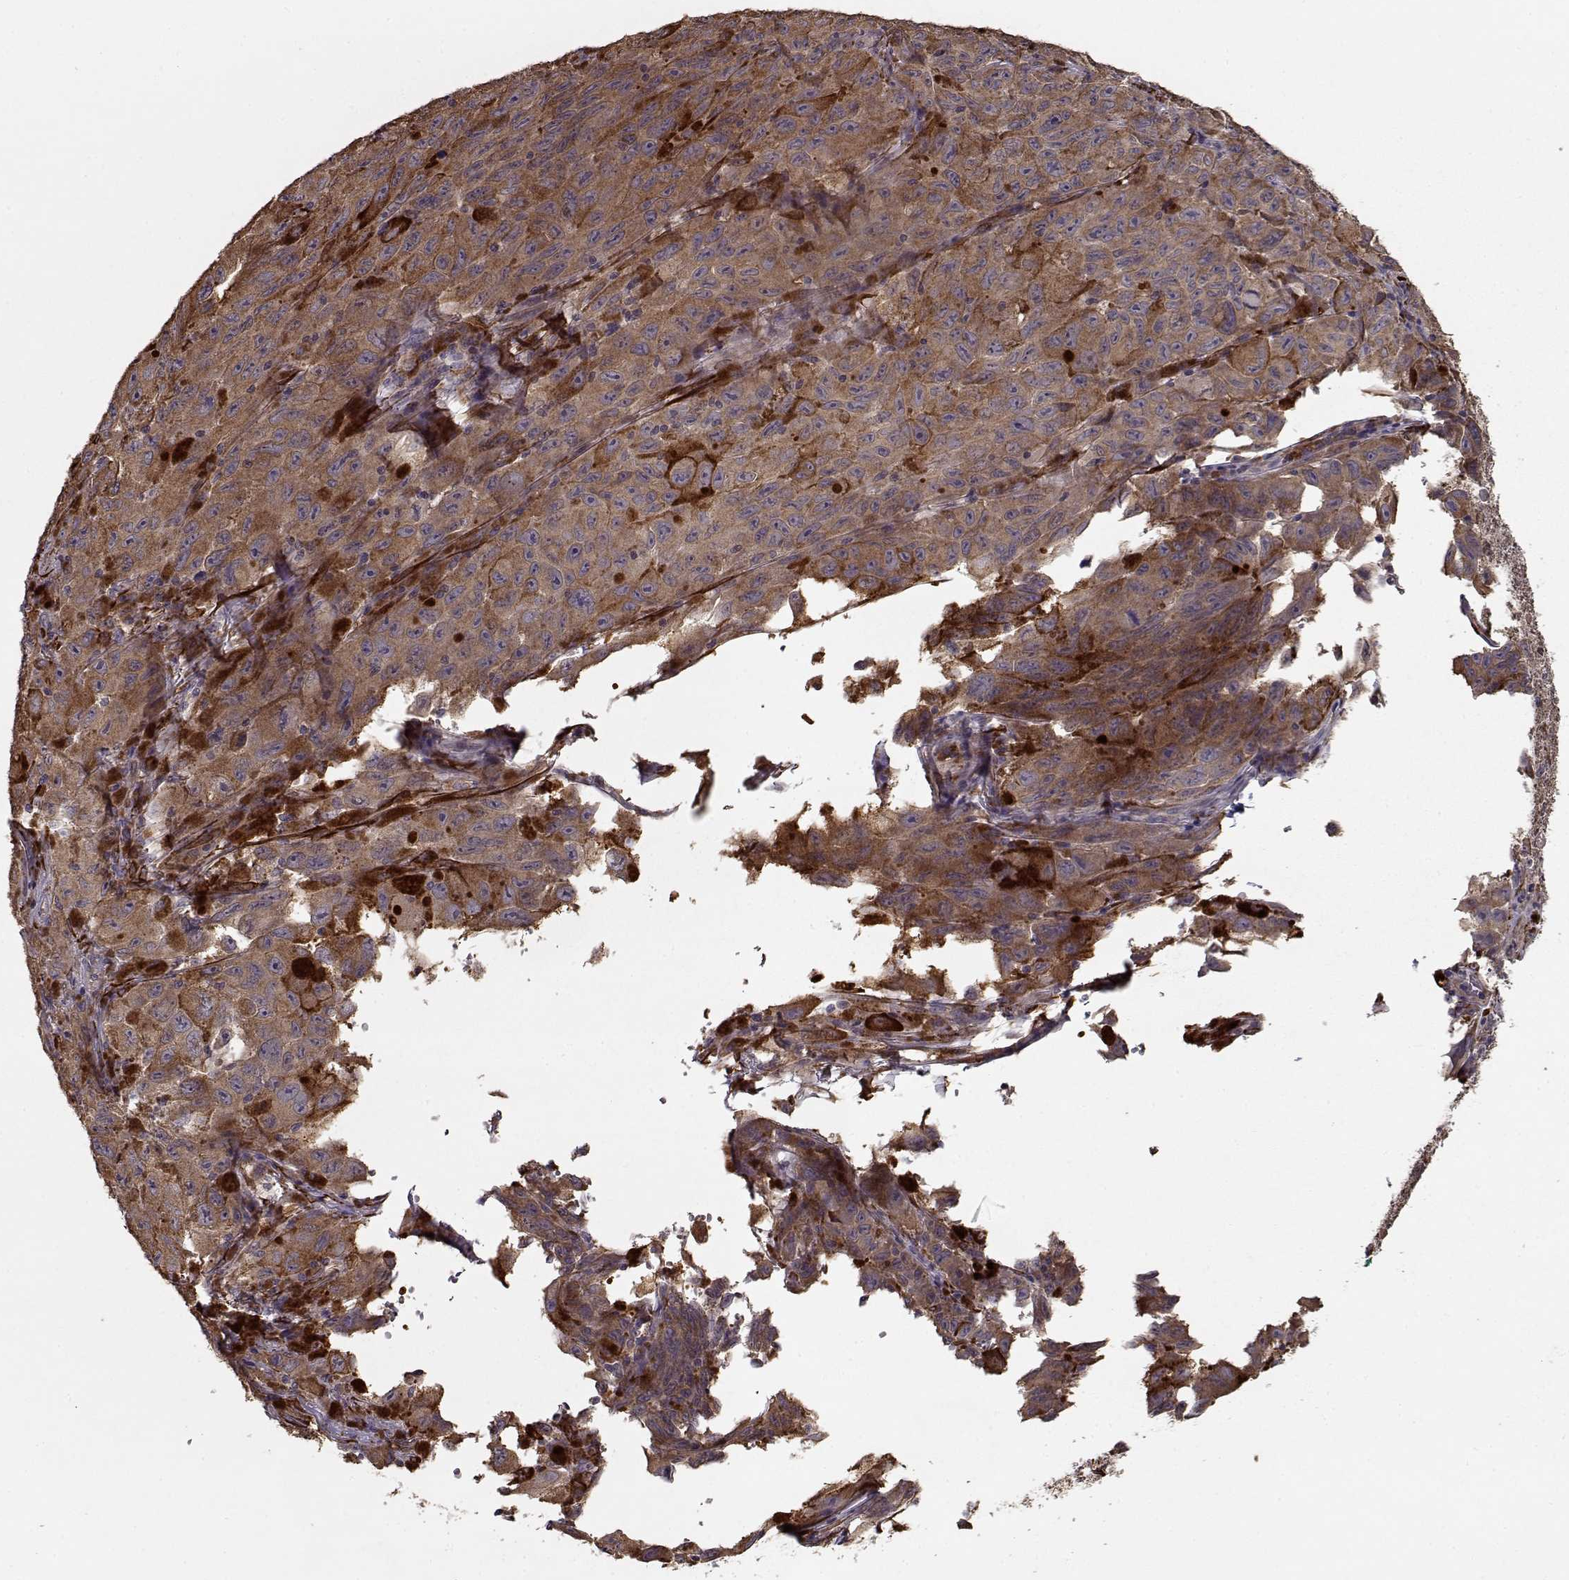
{"staining": {"intensity": "moderate", "quantity": ">75%", "location": "cytoplasmic/membranous"}, "tissue": "melanoma", "cell_type": "Tumor cells", "image_type": "cancer", "snomed": [{"axis": "morphology", "description": "Malignant melanoma, NOS"}, {"axis": "topography", "description": "Vulva, labia, clitoris and Bartholin´s gland, NO"}], "caption": "Malignant melanoma tissue demonstrates moderate cytoplasmic/membranous positivity in about >75% of tumor cells", "gene": "IMMP1L", "patient": {"sex": "female", "age": 75}}